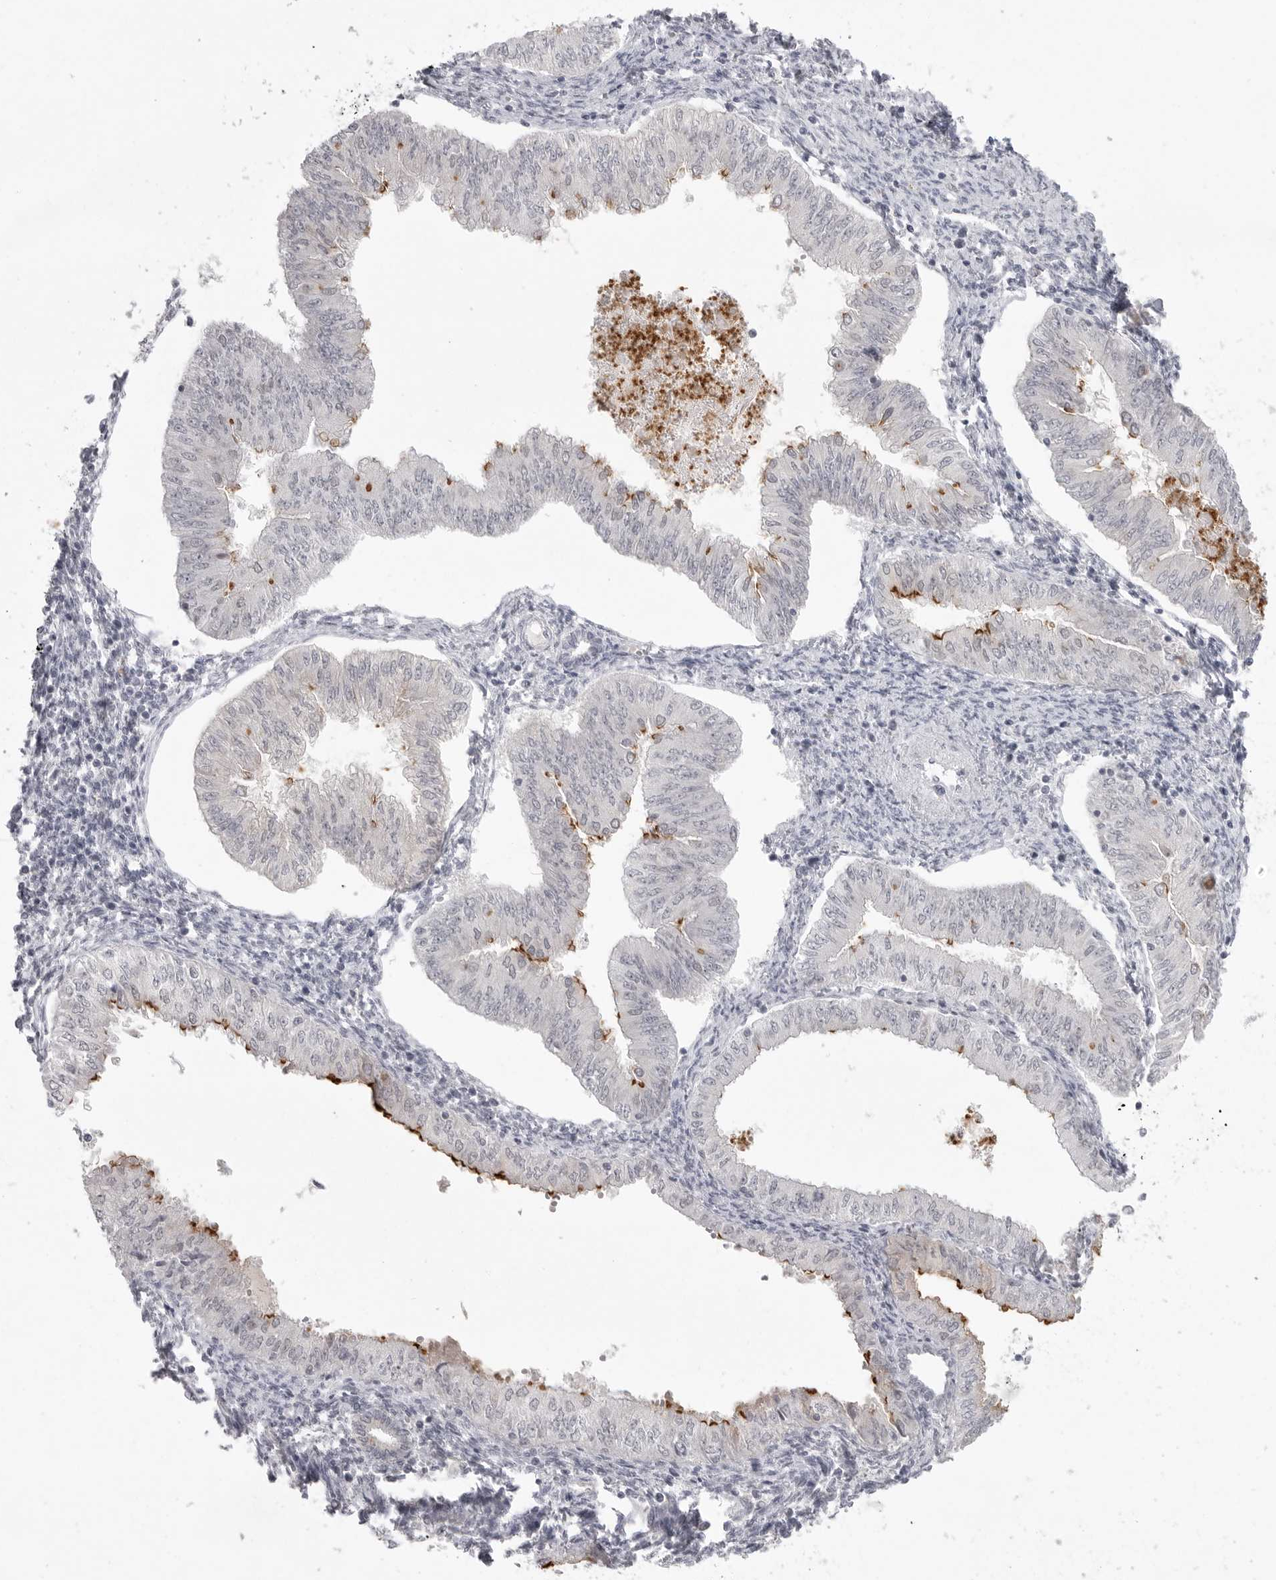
{"staining": {"intensity": "moderate", "quantity": "<25%", "location": "cytoplasmic/membranous"}, "tissue": "endometrial cancer", "cell_type": "Tumor cells", "image_type": "cancer", "snomed": [{"axis": "morphology", "description": "Normal tissue, NOS"}, {"axis": "morphology", "description": "Adenocarcinoma, NOS"}, {"axis": "topography", "description": "Endometrium"}], "caption": "A low amount of moderate cytoplasmic/membranous expression is appreciated in approximately <25% of tumor cells in endometrial adenocarcinoma tissue. Immunohistochemistry stains the protein of interest in brown and the nuclei are stained blue.", "gene": "TCTN3", "patient": {"sex": "female", "age": 53}}